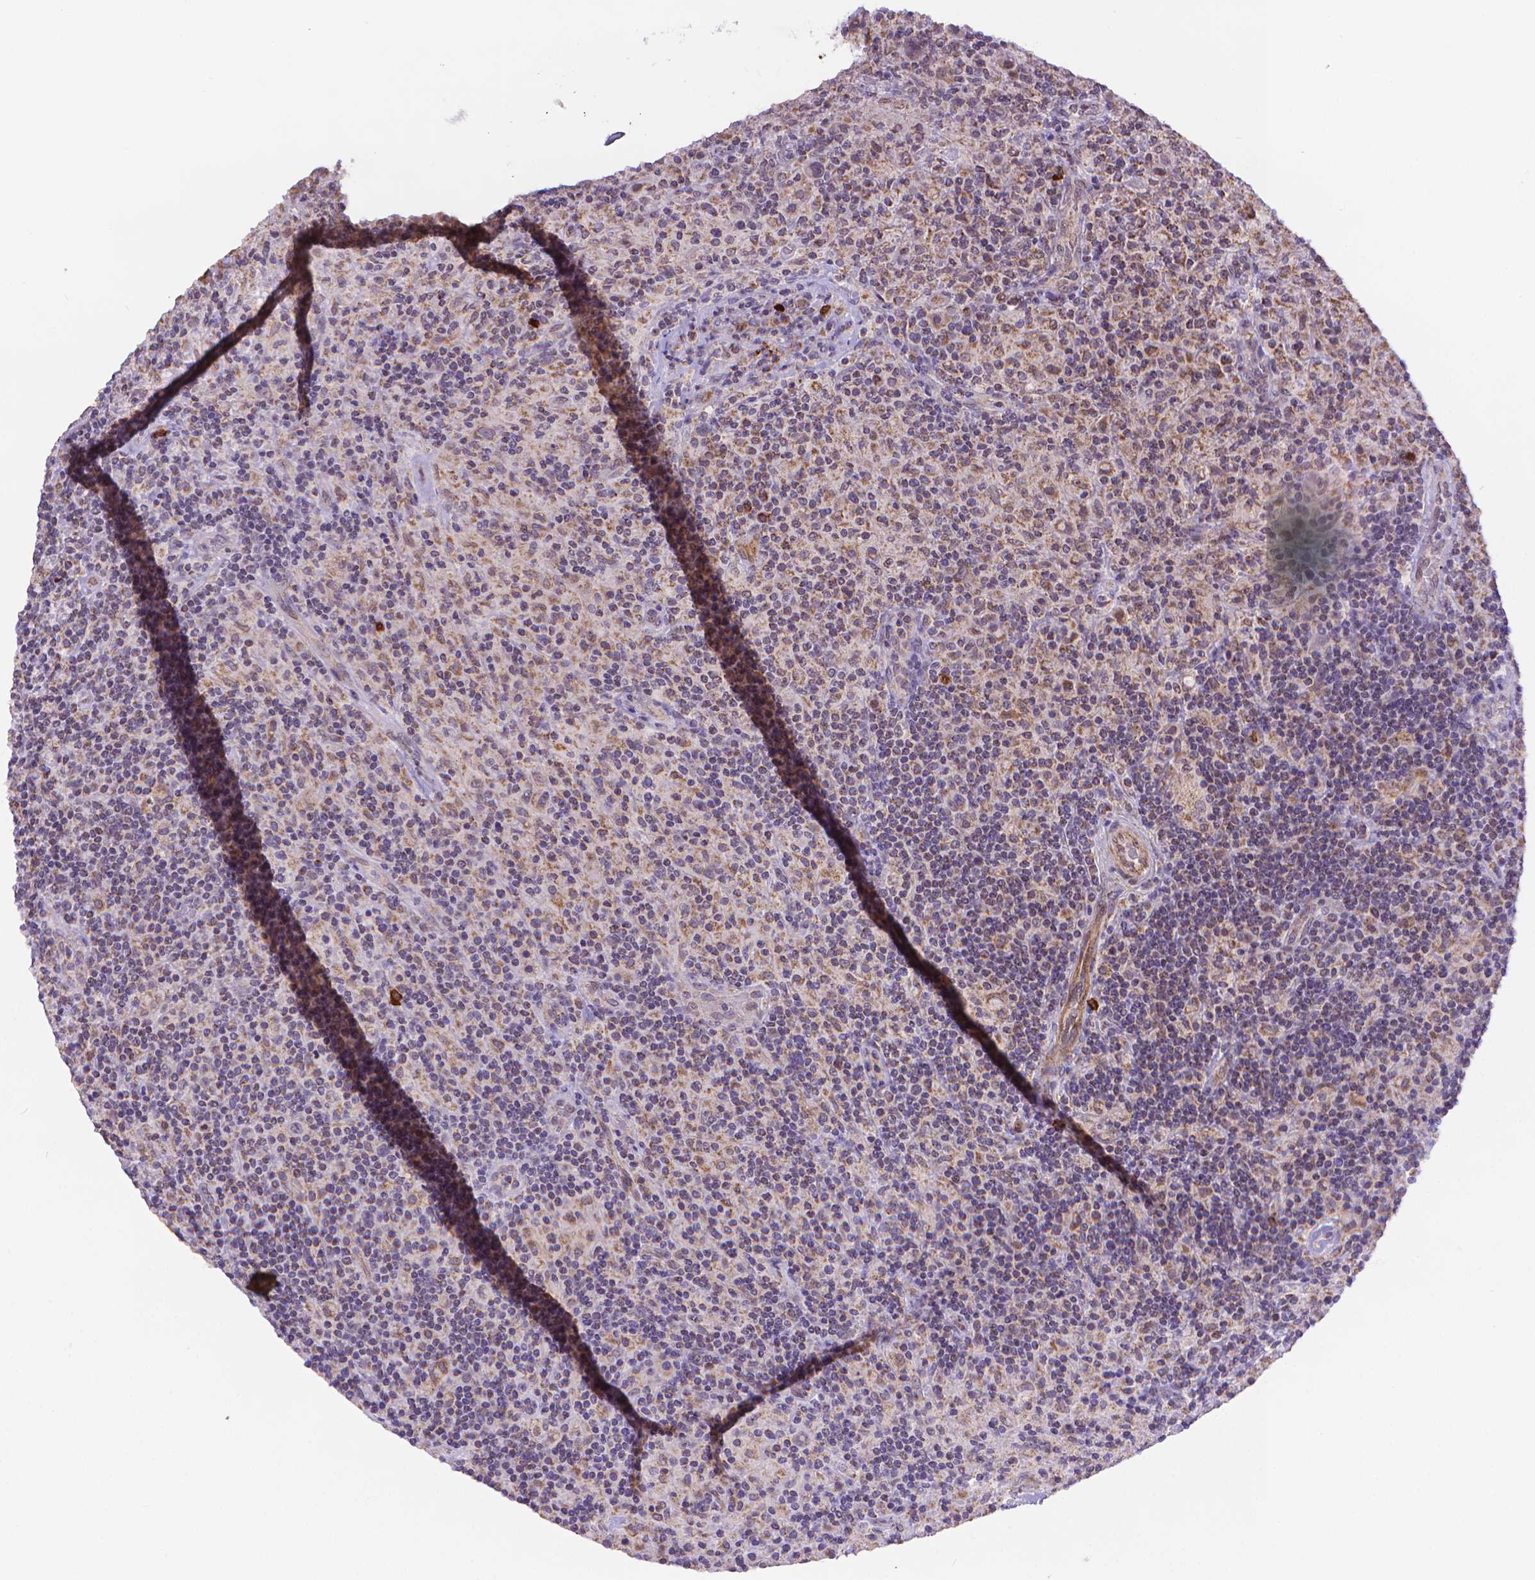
{"staining": {"intensity": "negative", "quantity": "none", "location": "none"}, "tissue": "lymphoma", "cell_type": "Tumor cells", "image_type": "cancer", "snomed": [{"axis": "morphology", "description": "Hodgkin's disease, NOS"}, {"axis": "topography", "description": "Lymph node"}], "caption": "An immunohistochemistry histopathology image of Hodgkin's disease is shown. There is no staining in tumor cells of Hodgkin's disease.", "gene": "CYYR1", "patient": {"sex": "male", "age": 70}}